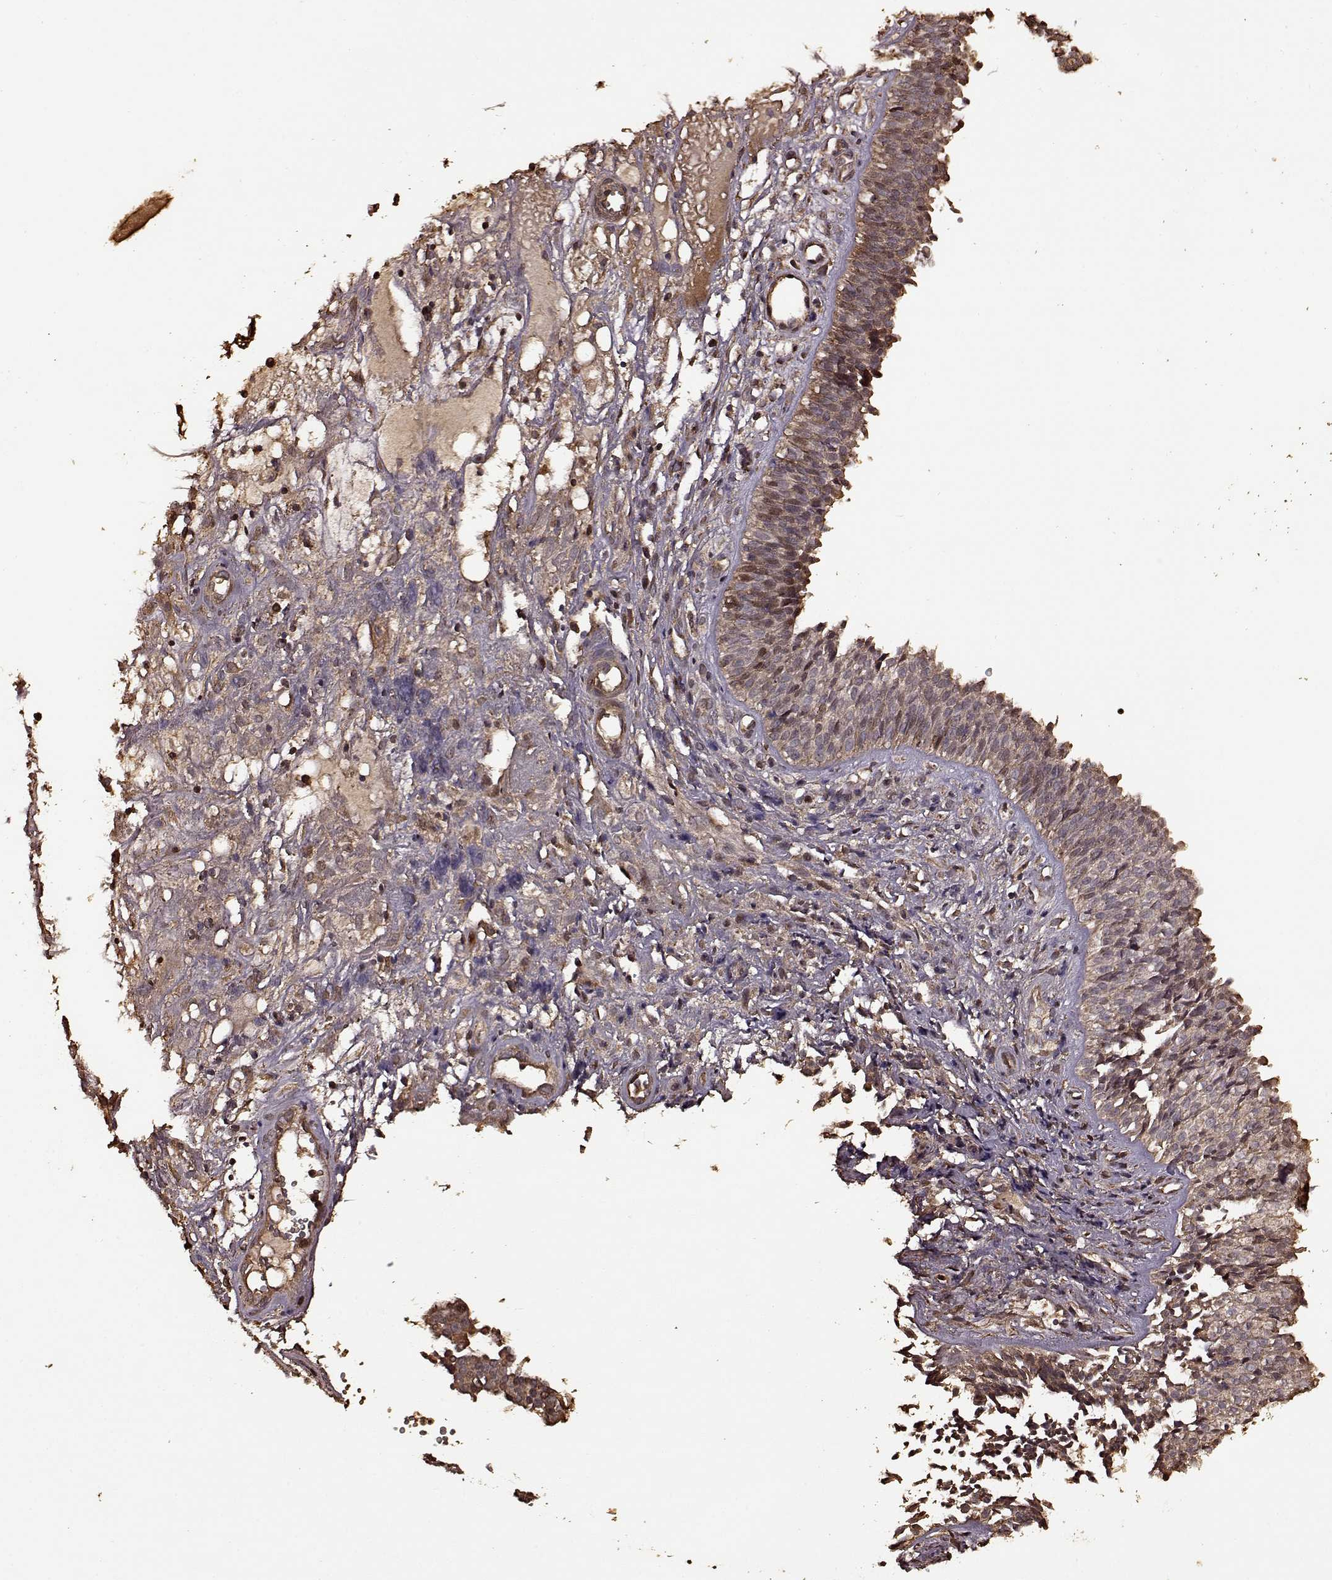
{"staining": {"intensity": "strong", "quantity": "<25%", "location": "cytoplasmic/membranous"}, "tissue": "nasopharynx", "cell_type": "Respiratory epithelial cells", "image_type": "normal", "snomed": [{"axis": "morphology", "description": "Normal tissue, NOS"}, {"axis": "topography", "description": "Nasopharynx"}], "caption": "The photomicrograph reveals immunohistochemical staining of normal nasopharynx. There is strong cytoplasmic/membranous expression is present in approximately <25% of respiratory epithelial cells.", "gene": "FBXW11", "patient": {"sex": "male", "age": 31}}